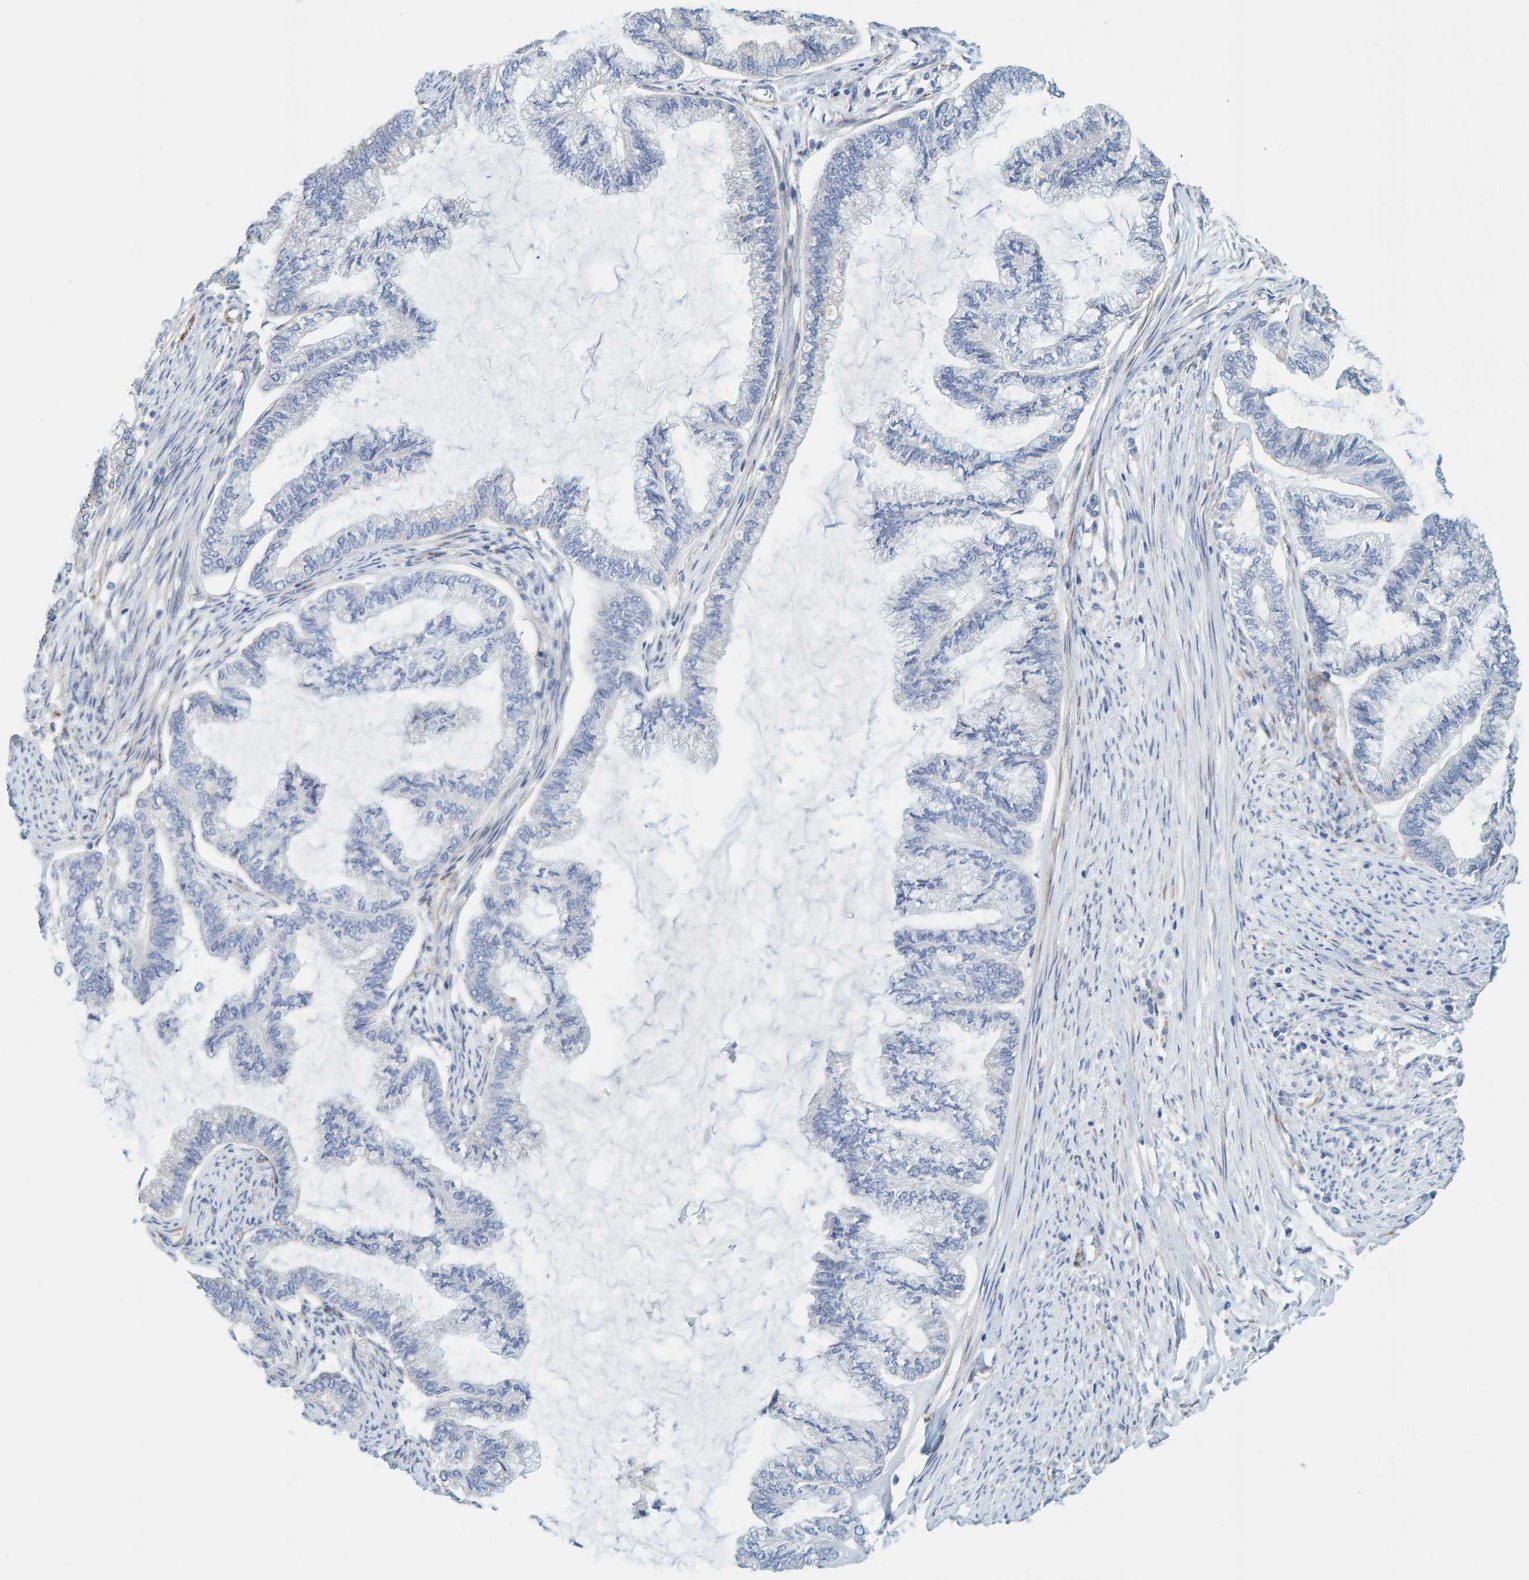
{"staining": {"intensity": "negative", "quantity": "none", "location": "none"}, "tissue": "endometrial cancer", "cell_type": "Tumor cells", "image_type": "cancer", "snomed": [{"axis": "morphology", "description": "Adenocarcinoma, NOS"}, {"axis": "topography", "description": "Endometrium"}], "caption": "The micrograph displays no significant expression in tumor cells of endometrial cancer.", "gene": "MAP1B", "patient": {"sex": "female", "age": 86}}